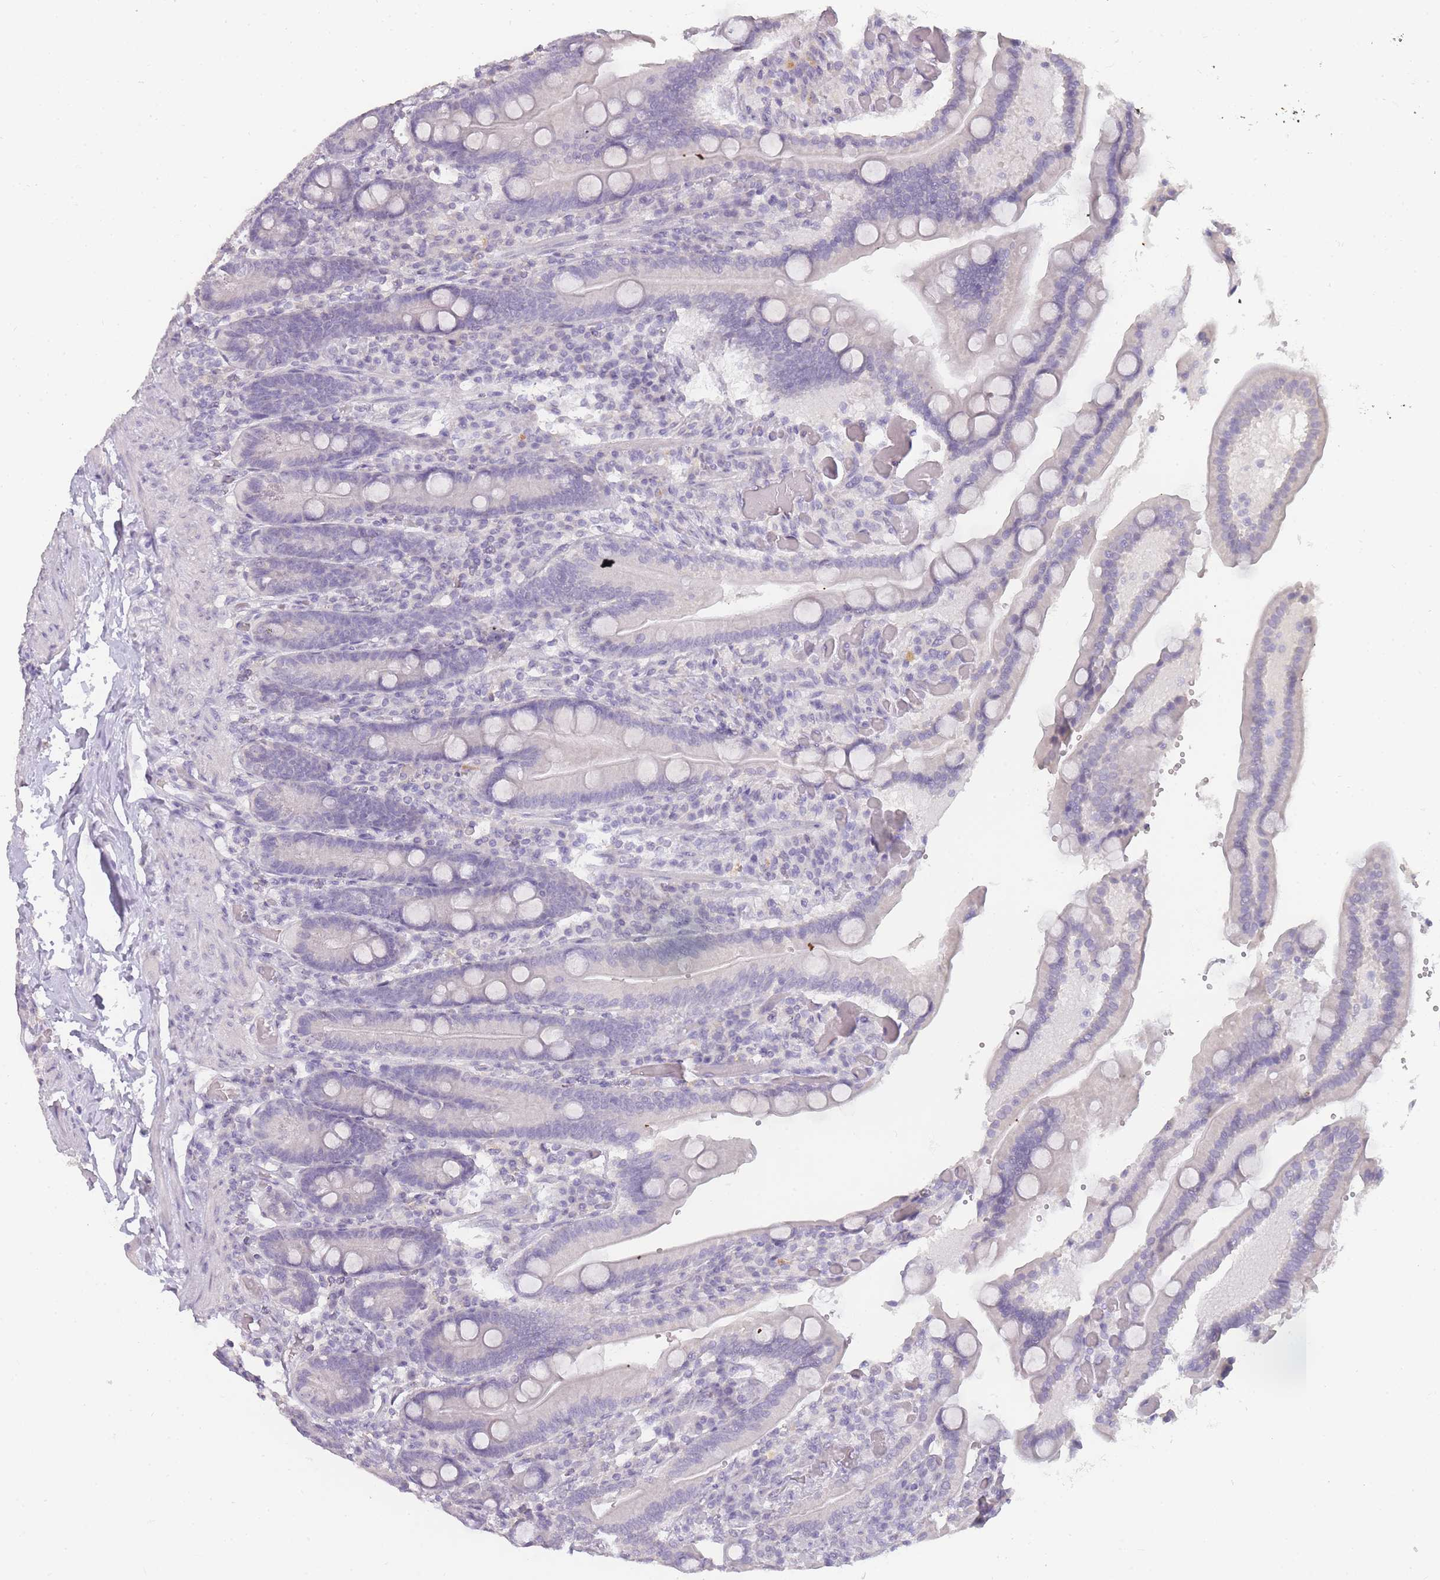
{"staining": {"intensity": "negative", "quantity": "none", "location": "none"}, "tissue": "duodenum", "cell_type": "Glandular cells", "image_type": "normal", "snomed": [{"axis": "morphology", "description": "Normal tissue, NOS"}, {"axis": "topography", "description": "Duodenum"}], "caption": "The photomicrograph demonstrates no significant positivity in glandular cells of duodenum.", "gene": "INS", "patient": {"sex": "female", "age": 62}}